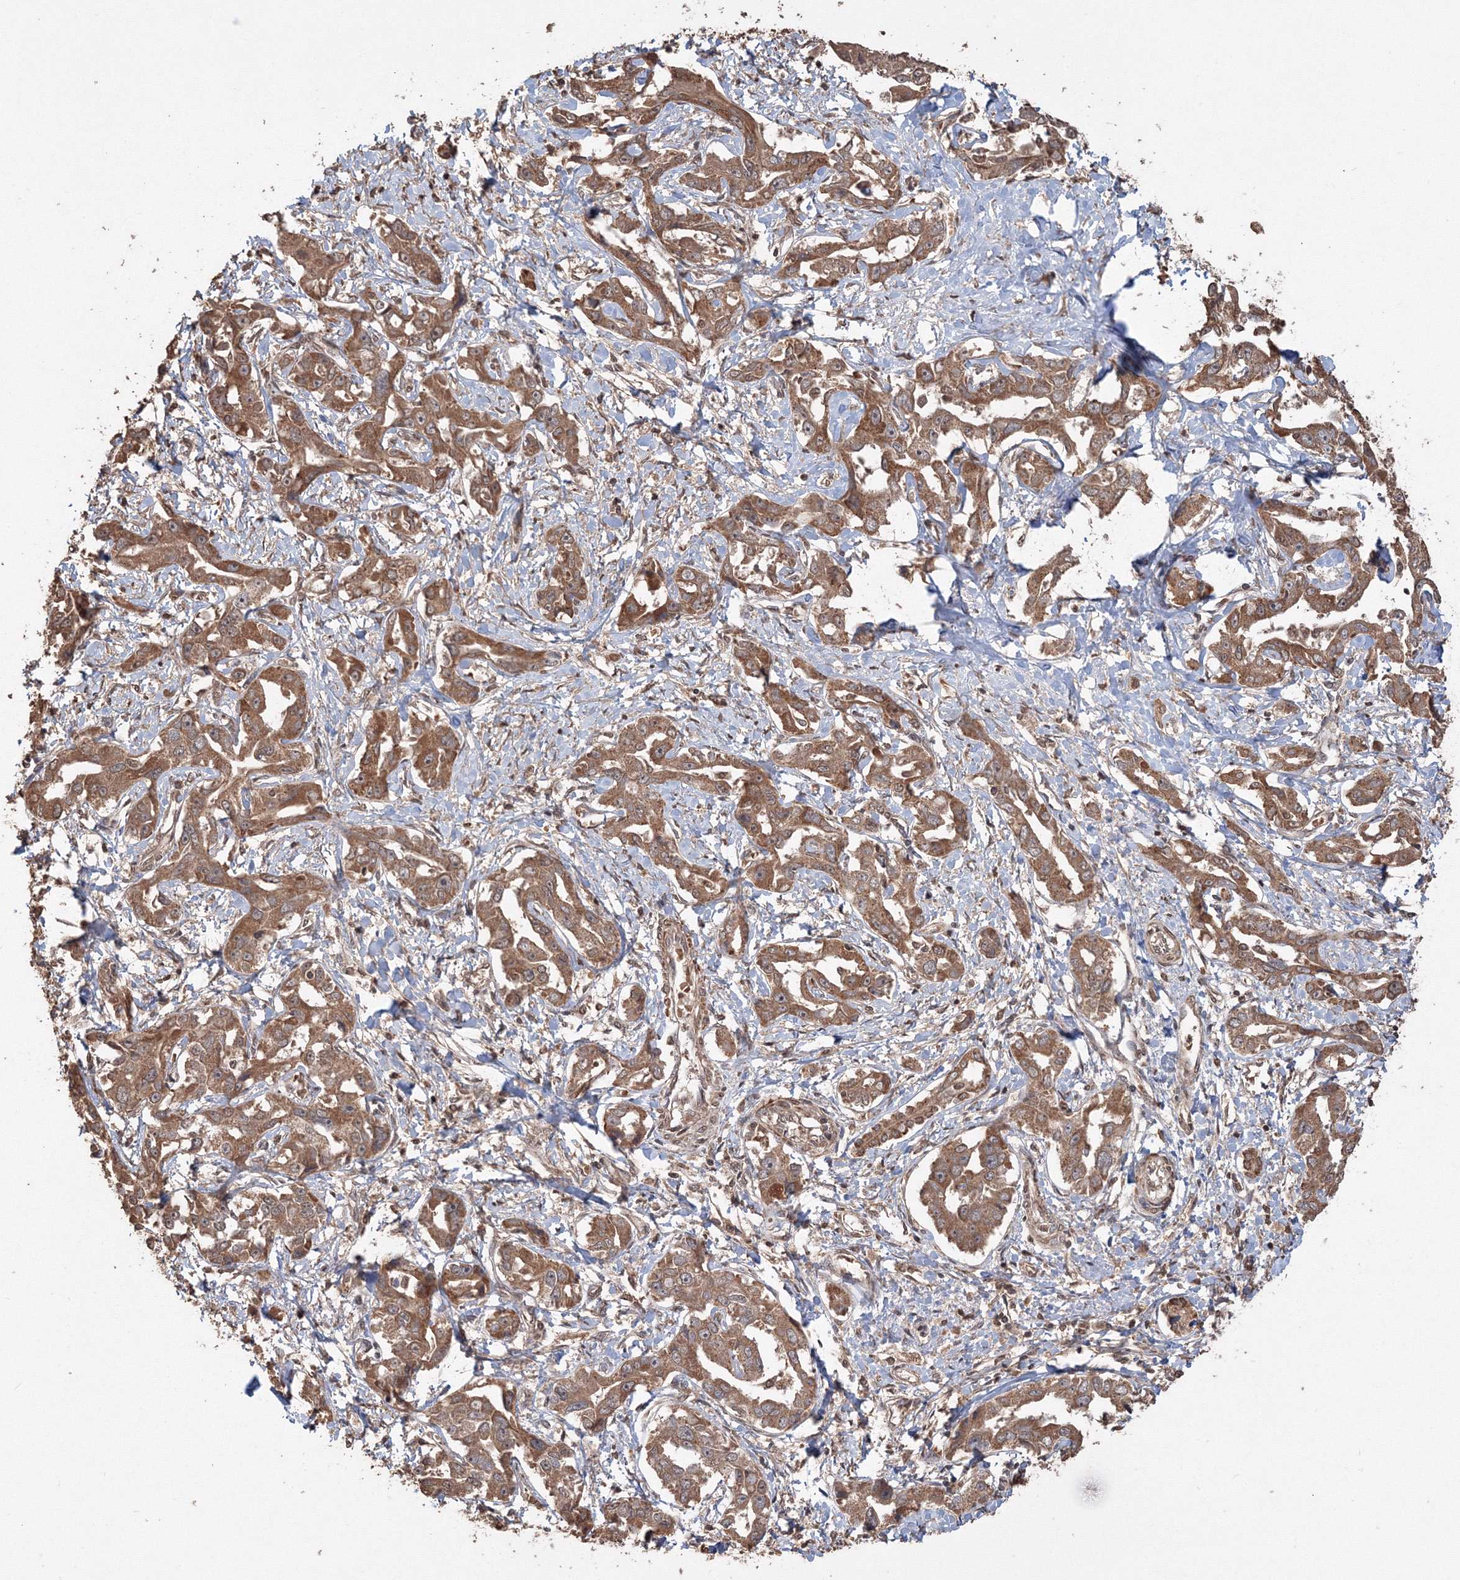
{"staining": {"intensity": "moderate", "quantity": ">75%", "location": "cytoplasmic/membranous"}, "tissue": "liver cancer", "cell_type": "Tumor cells", "image_type": "cancer", "snomed": [{"axis": "morphology", "description": "Cholangiocarcinoma"}, {"axis": "topography", "description": "Liver"}], "caption": "Moderate cytoplasmic/membranous positivity is seen in approximately >75% of tumor cells in cholangiocarcinoma (liver). Immunohistochemistry (ihc) stains the protein of interest in brown and the nuclei are stained blue.", "gene": "CCDC122", "patient": {"sex": "male", "age": 59}}